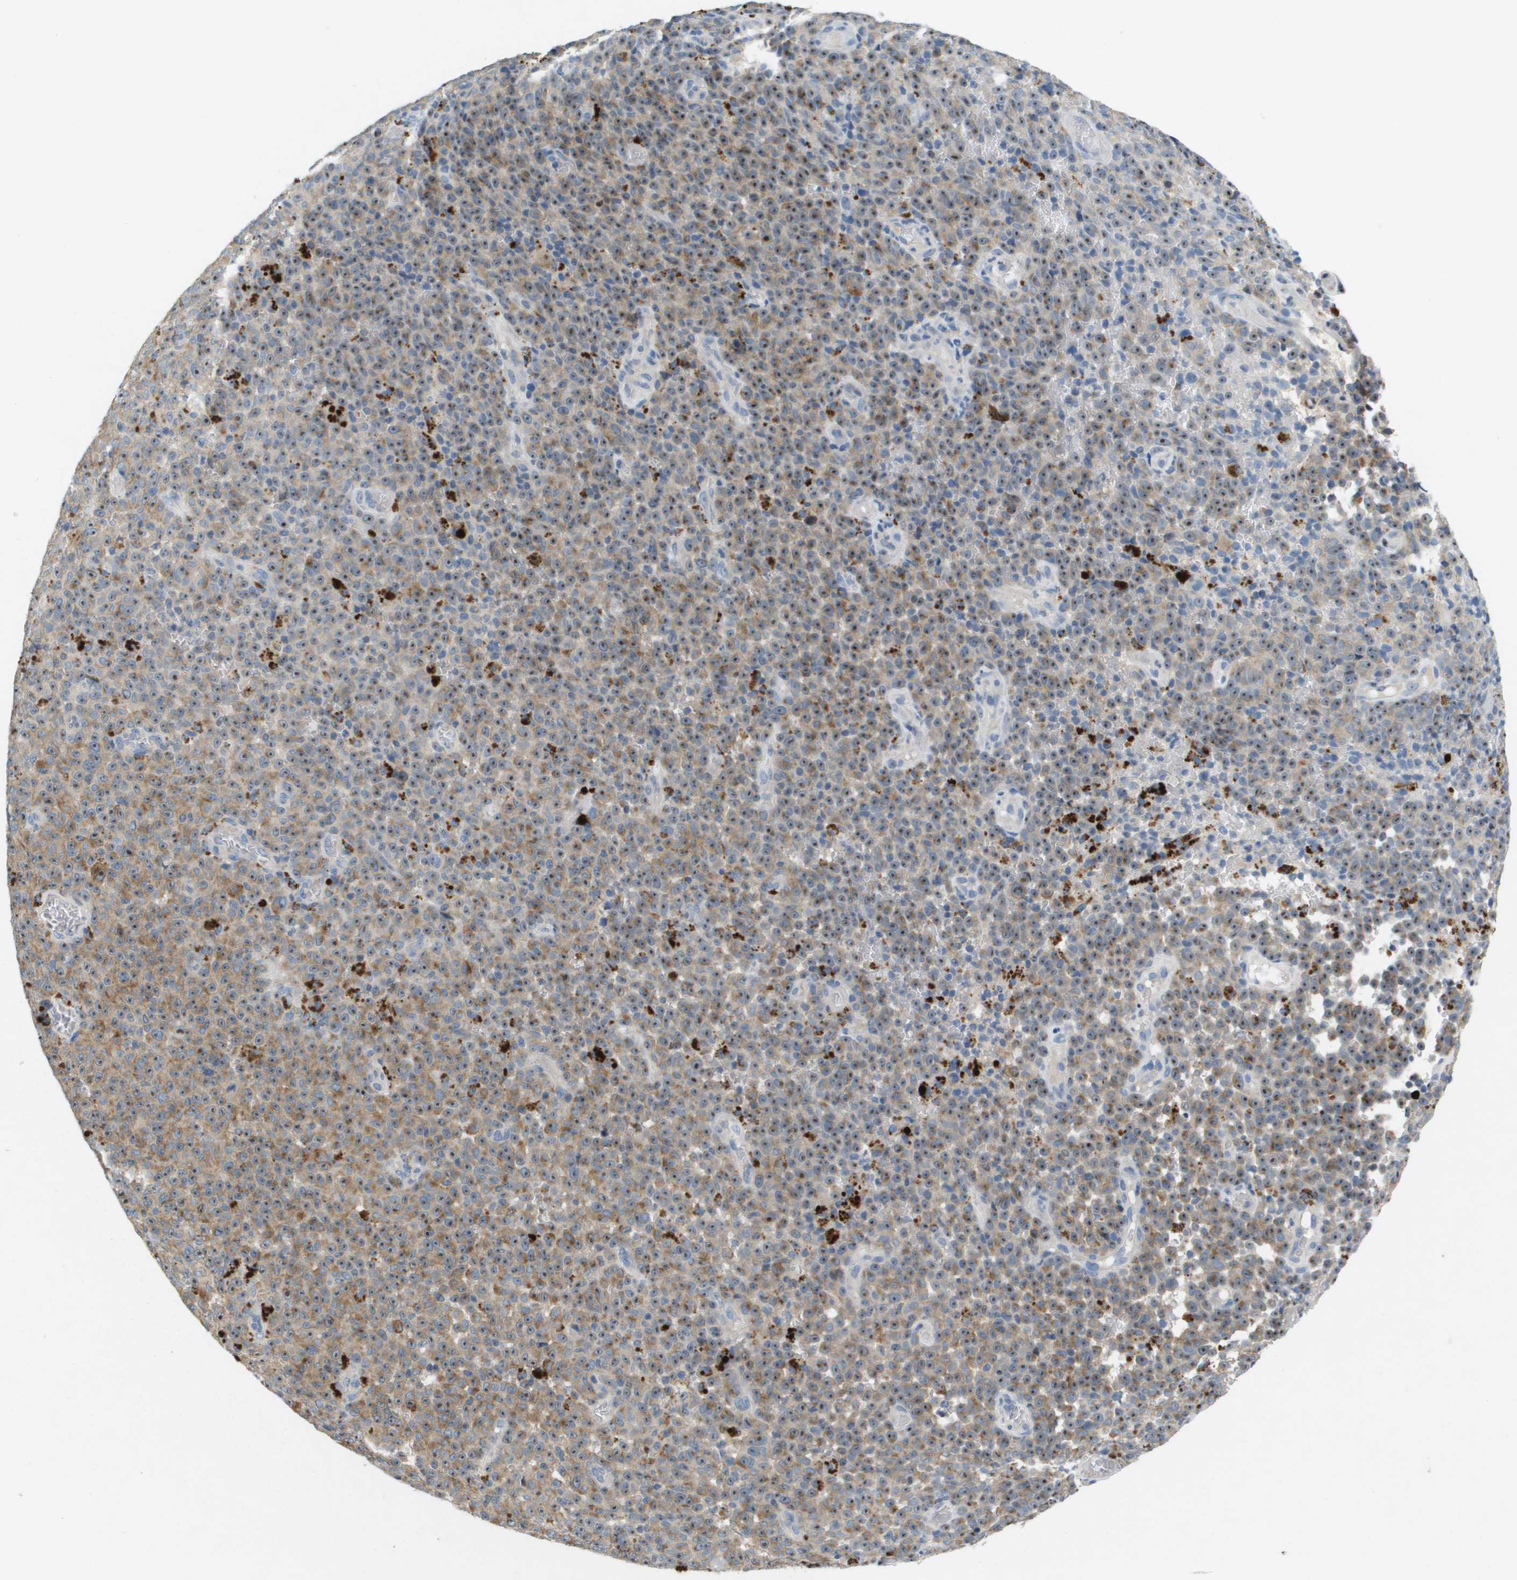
{"staining": {"intensity": "moderate", "quantity": ">75%", "location": "cytoplasmic/membranous,nuclear"}, "tissue": "melanoma", "cell_type": "Tumor cells", "image_type": "cancer", "snomed": [{"axis": "morphology", "description": "Malignant melanoma, NOS"}, {"axis": "topography", "description": "Skin"}], "caption": "Immunohistochemistry histopathology image of neoplastic tissue: human malignant melanoma stained using IHC exhibits medium levels of moderate protein expression localized specifically in the cytoplasmic/membranous and nuclear of tumor cells, appearing as a cytoplasmic/membranous and nuclear brown color.", "gene": "B3GNT5", "patient": {"sex": "female", "age": 82}}